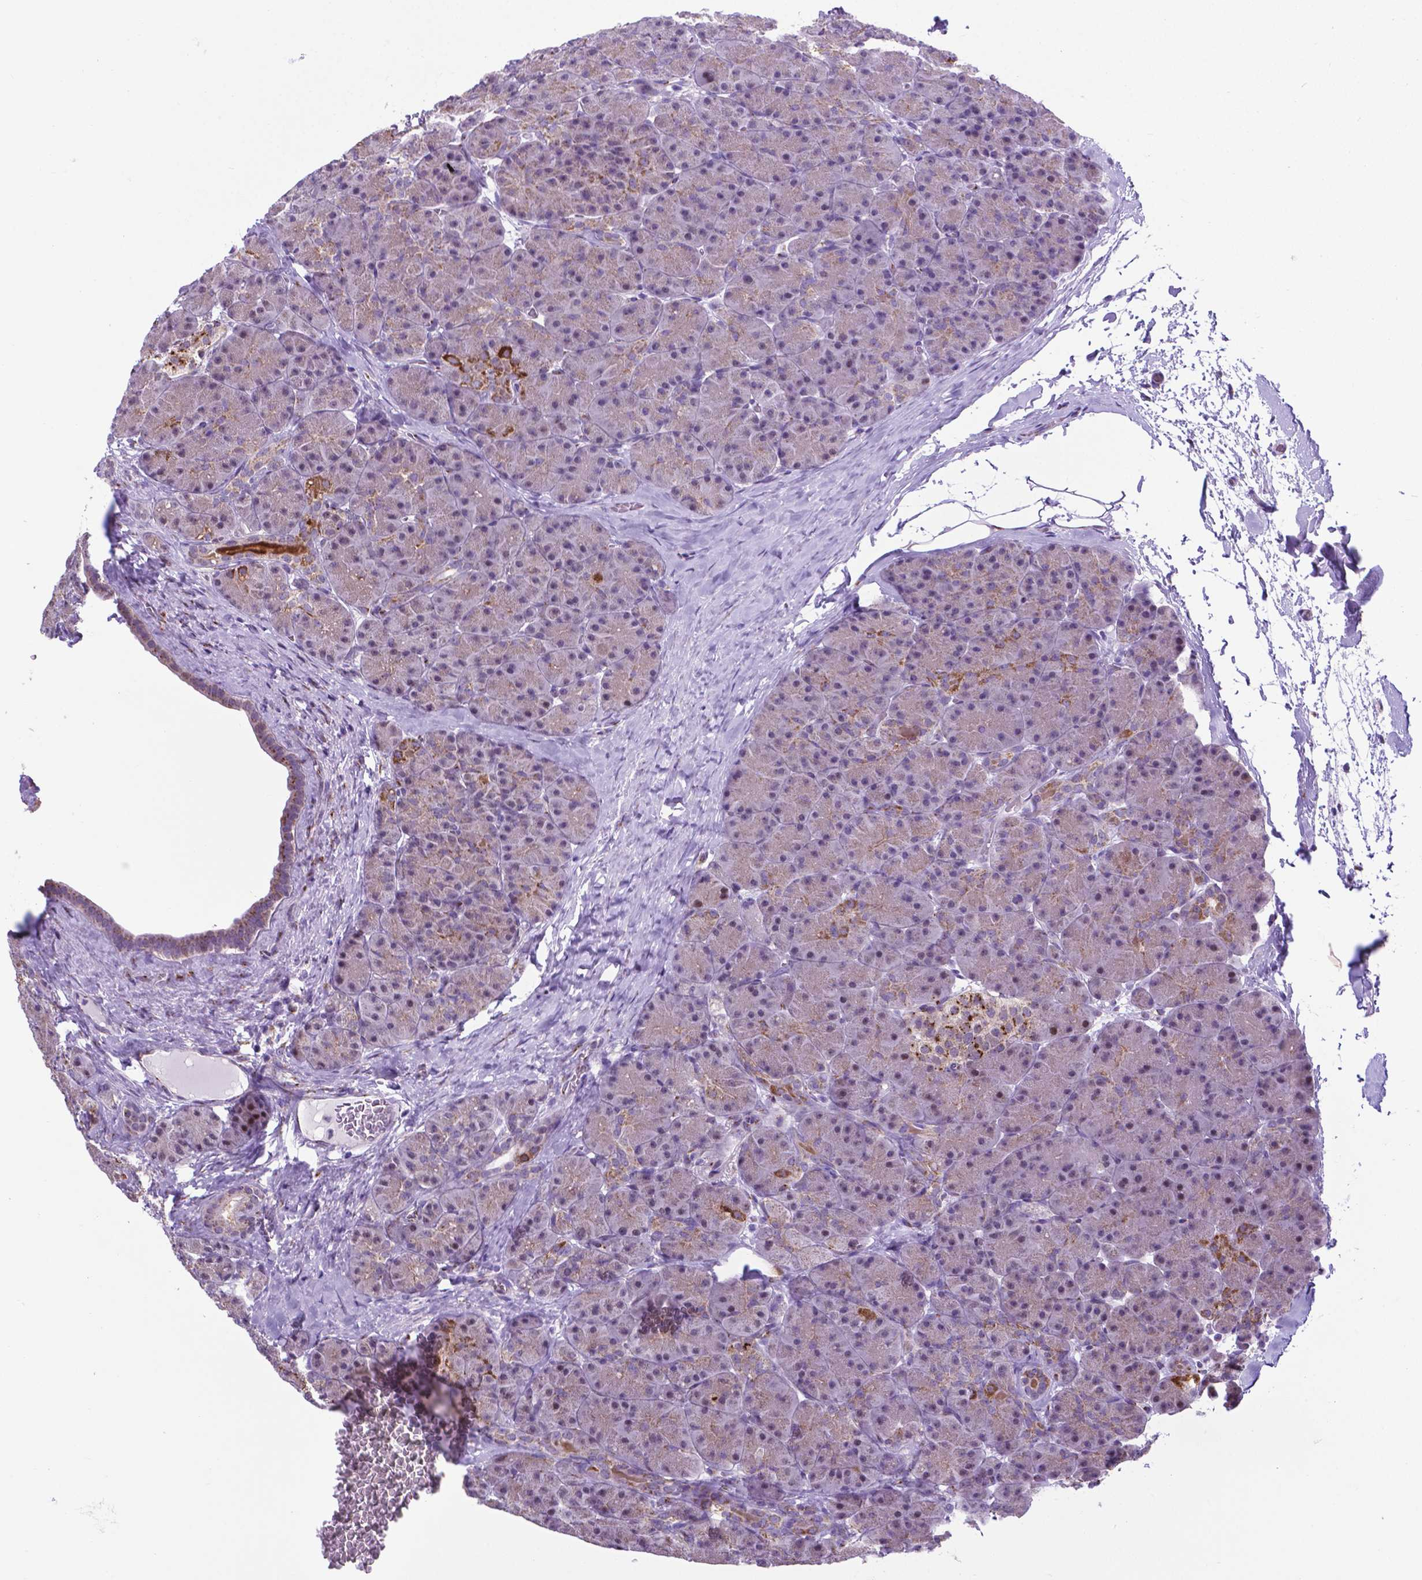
{"staining": {"intensity": "moderate", "quantity": "<25%", "location": "cytoplasmic/membranous"}, "tissue": "pancreas", "cell_type": "Exocrine glandular cells", "image_type": "normal", "snomed": [{"axis": "morphology", "description": "Normal tissue, NOS"}, {"axis": "topography", "description": "Pancreas"}], "caption": "Pancreas stained with immunohistochemistry demonstrates moderate cytoplasmic/membranous positivity in about <25% of exocrine glandular cells. The staining was performed using DAB (3,3'-diaminobenzidine), with brown indicating positive protein expression. Nuclei are stained blue with hematoxylin.", "gene": "MRPL10", "patient": {"sex": "male", "age": 57}}